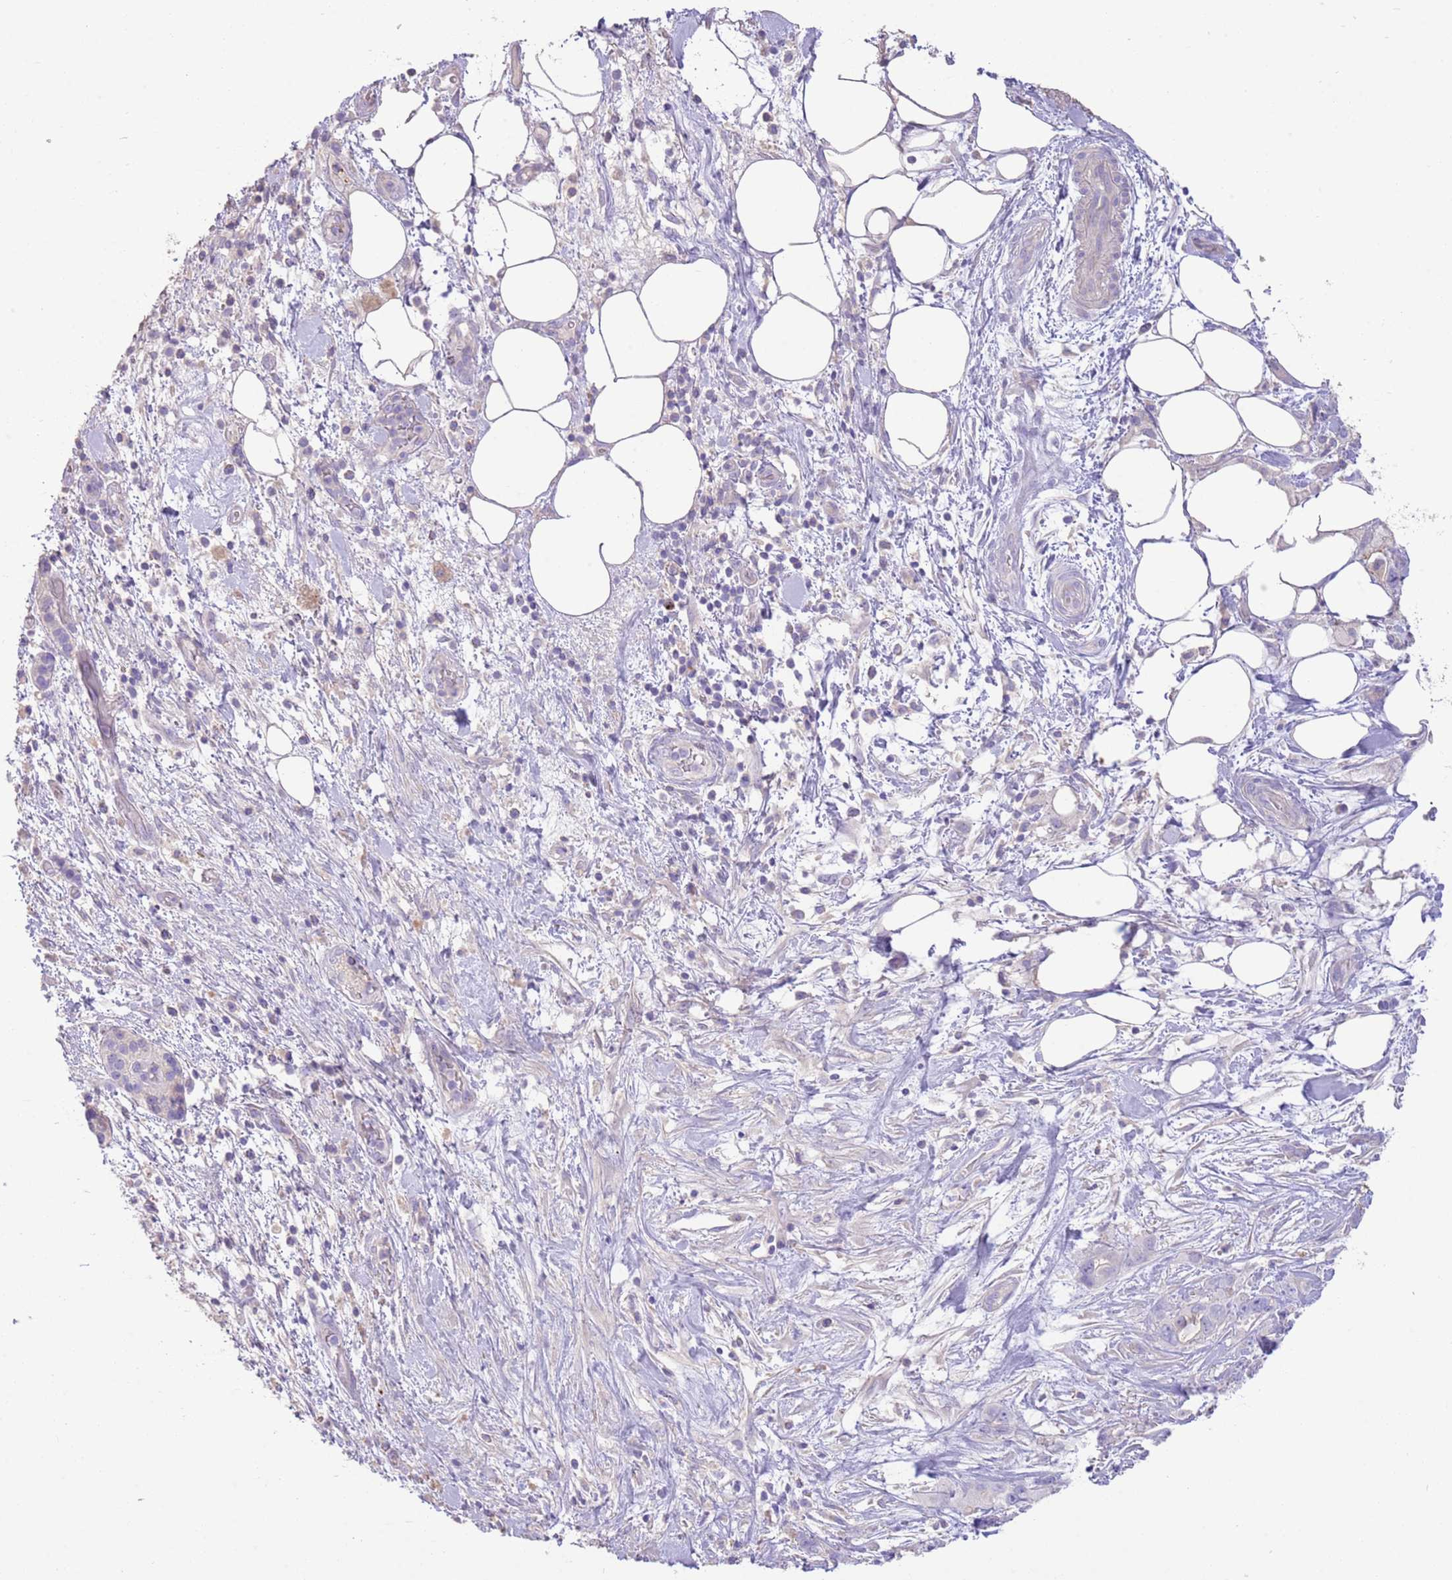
{"staining": {"intensity": "negative", "quantity": "none", "location": "none"}, "tissue": "pancreatic cancer", "cell_type": "Tumor cells", "image_type": "cancer", "snomed": [{"axis": "morphology", "description": "Adenocarcinoma, NOS"}, {"axis": "topography", "description": "Pancreas"}], "caption": "Human pancreatic cancer stained for a protein using immunohistochemistry exhibits no positivity in tumor cells.", "gene": "SFTPA1", "patient": {"sex": "female", "age": 61}}